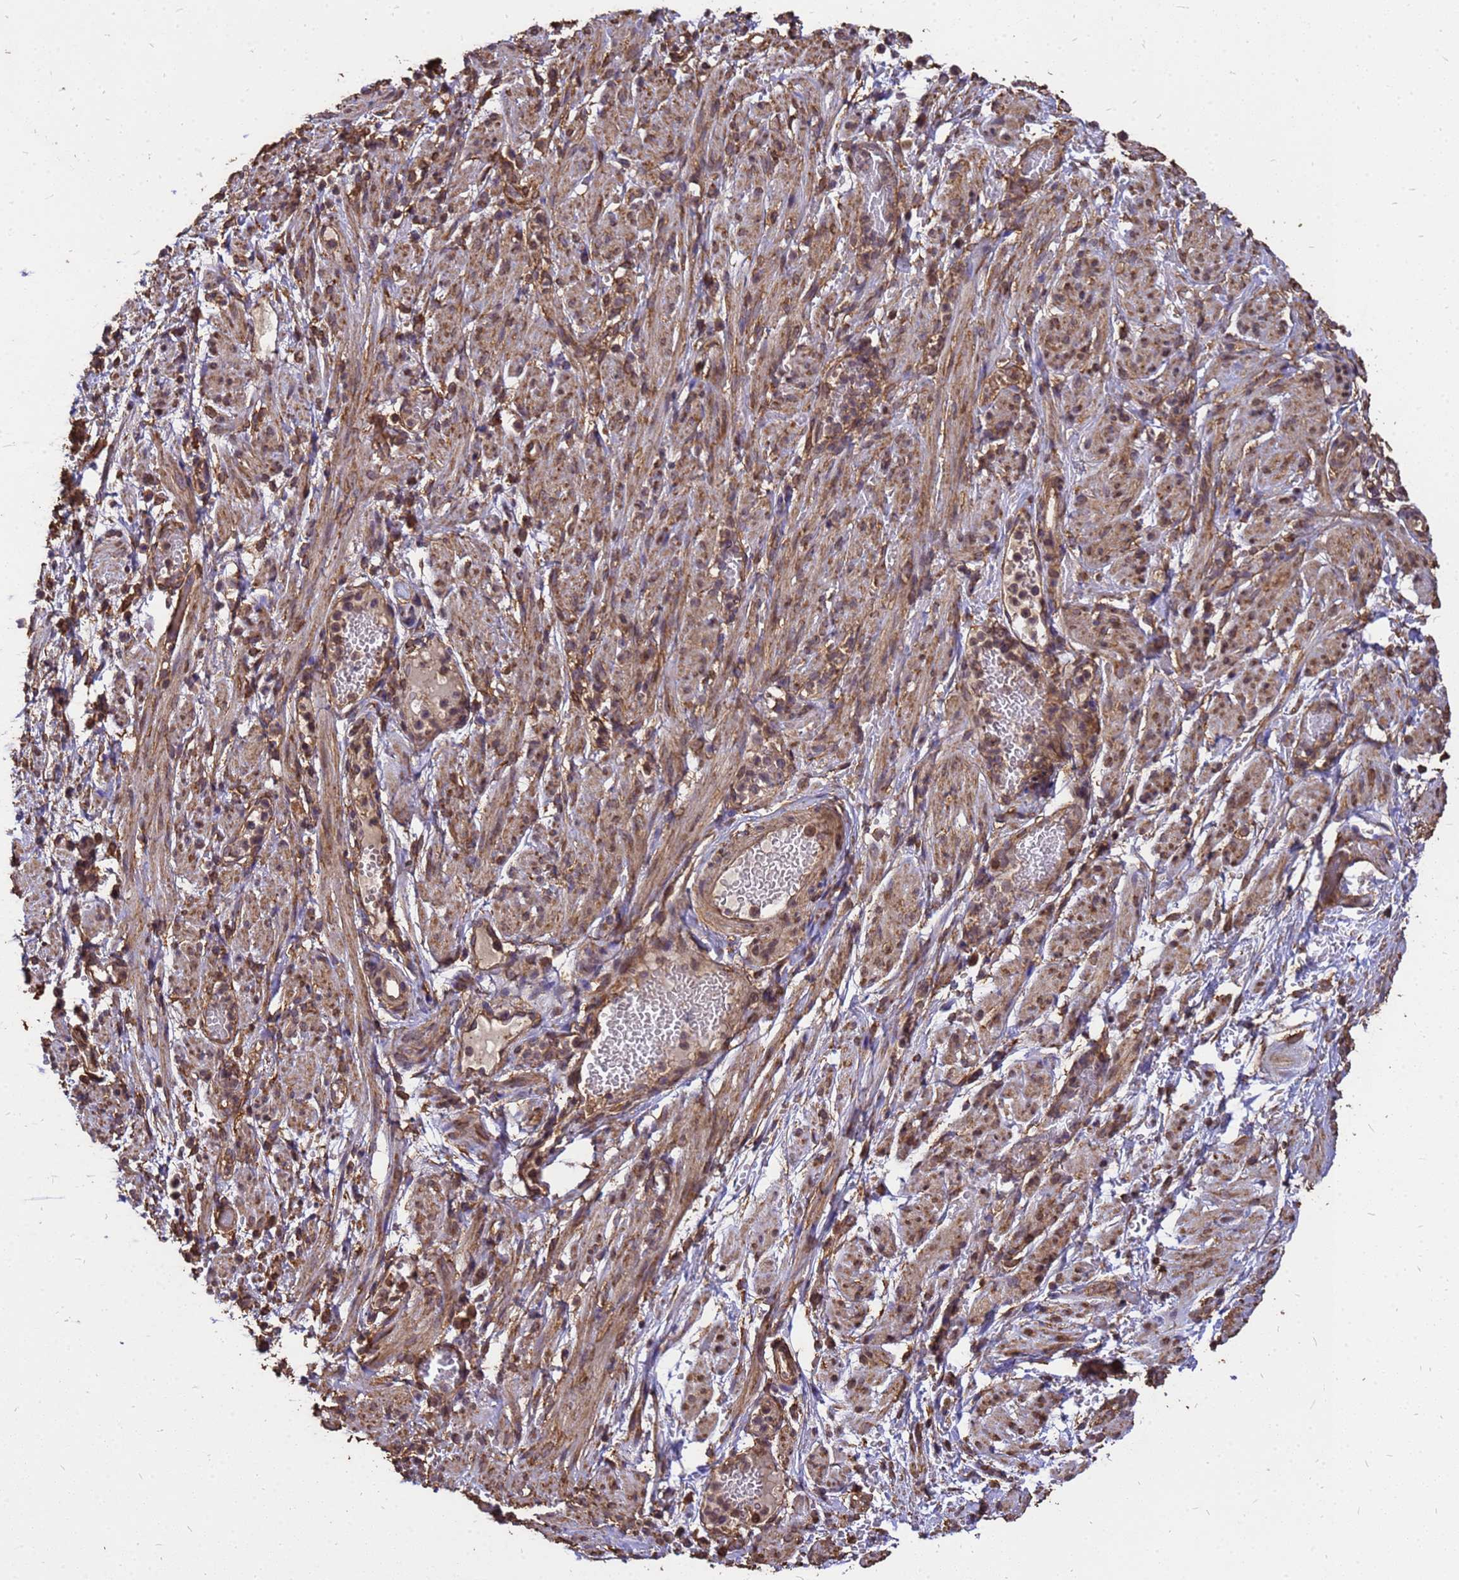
{"staining": {"intensity": "strong", "quantity": "25%-75%", "location": "cytoplasmic/membranous"}, "tissue": "adipose tissue", "cell_type": "Adipocytes", "image_type": "normal", "snomed": [{"axis": "morphology", "description": "Normal tissue, NOS"}, {"axis": "topography", "description": "Smooth muscle"}, {"axis": "topography", "description": "Peripheral nerve tissue"}], "caption": "Immunohistochemical staining of benign adipose tissue displays strong cytoplasmic/membranous protein staining in approximately 25%-75% of adipocytes.", "gene": "ZNF618", "patient": {"sex": "female", "age": 39}}